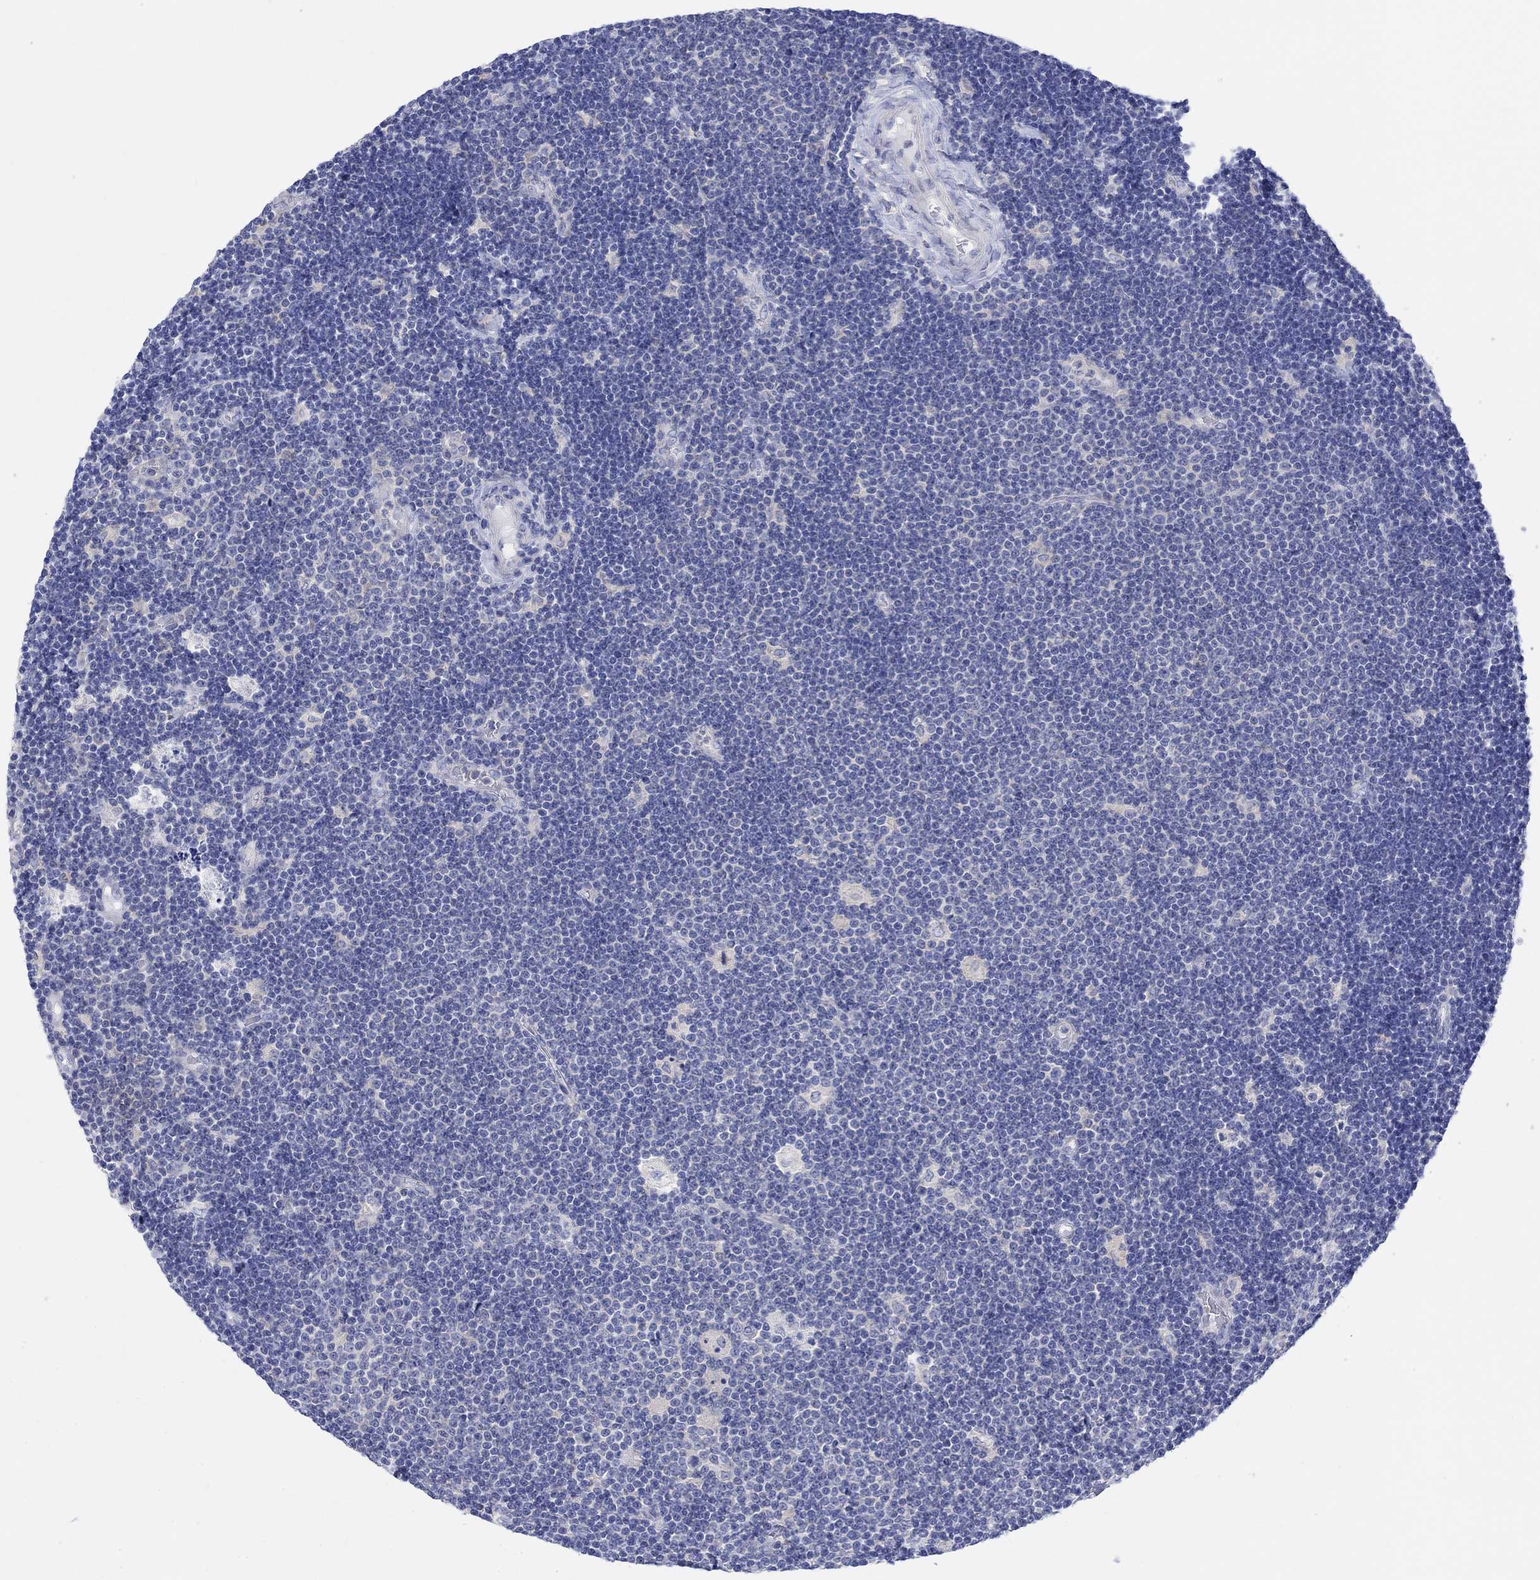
{"staining": {"intensity": "negative", "quantity": "none", "location": "none"}, "tissue": "lymphoma", "cell_type": "Tumor cells", "image_type": "cancer", "snomed": [{"axis": "morphology", "description": "Malignant lymphoma, non-Hodgkin's type, Low grade"}, {"axis": "topography", "description": "Brain"}], "caption": "Tumor cells show no significant protein positivity in low-grade malignant lymphoma, non-Hodgkin's type.", "gene": "REEP6", "patient": {"sex": "female", "age": 66}}